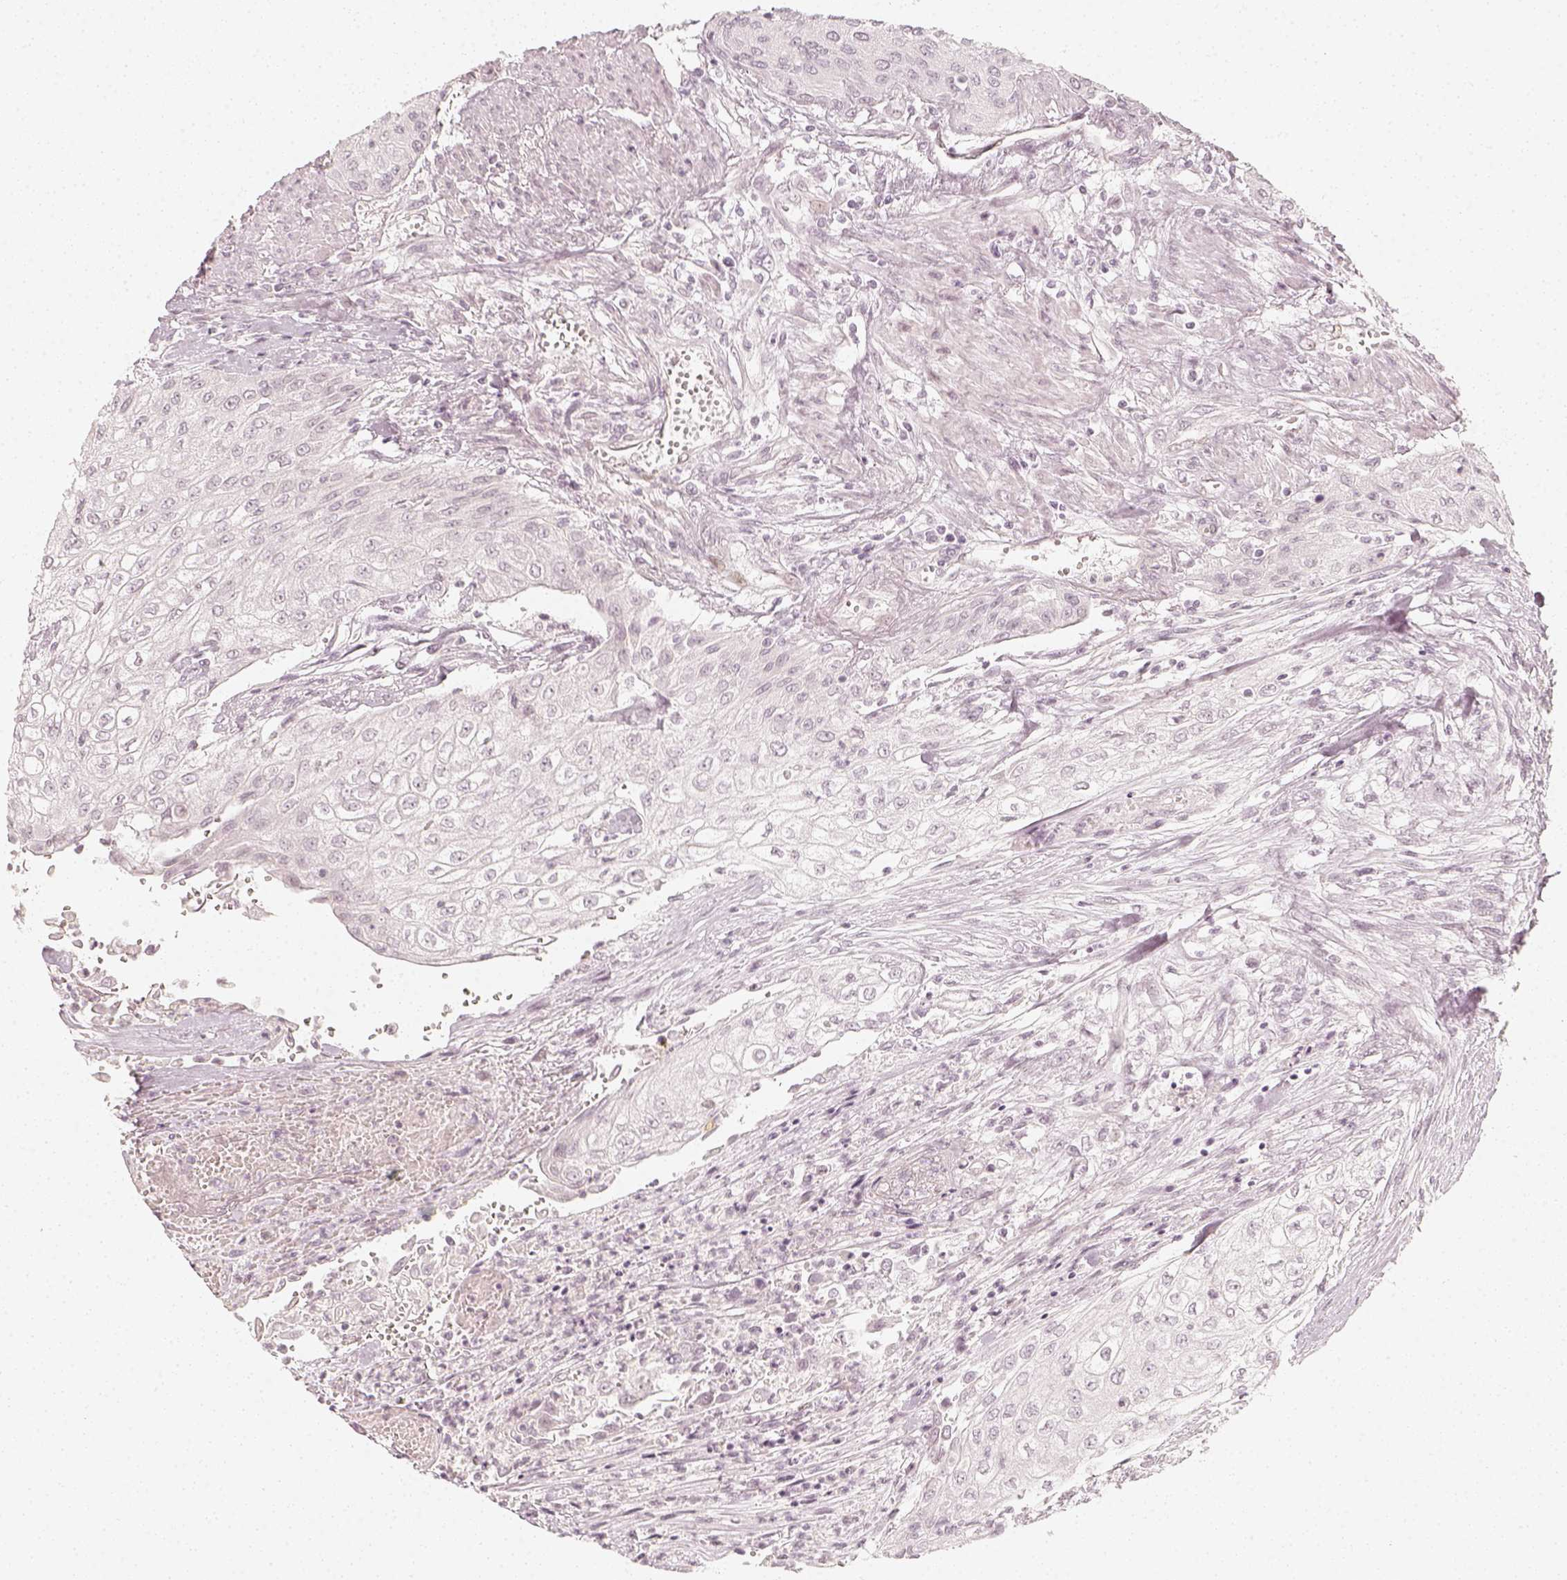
{"staining": {"intensity": "negative", "quantity": "none", "location": "none"}, "tissue": "urothelial cancer", "cell_type": "Tumor cells", "image_type": "cancer", "snomed": [{"axis": "morphology", "description": "Urothelial carcinoma, High grade"}, {"axis": "topography", "description": "Urinary bladder"}], "caption": "Urothelial carcinoma (high-grade) stained for a protein using IHC shows no expression tumor cells.", "gene": "KRTAP2-1", "patient": {"sex": "male", "age": 62}}